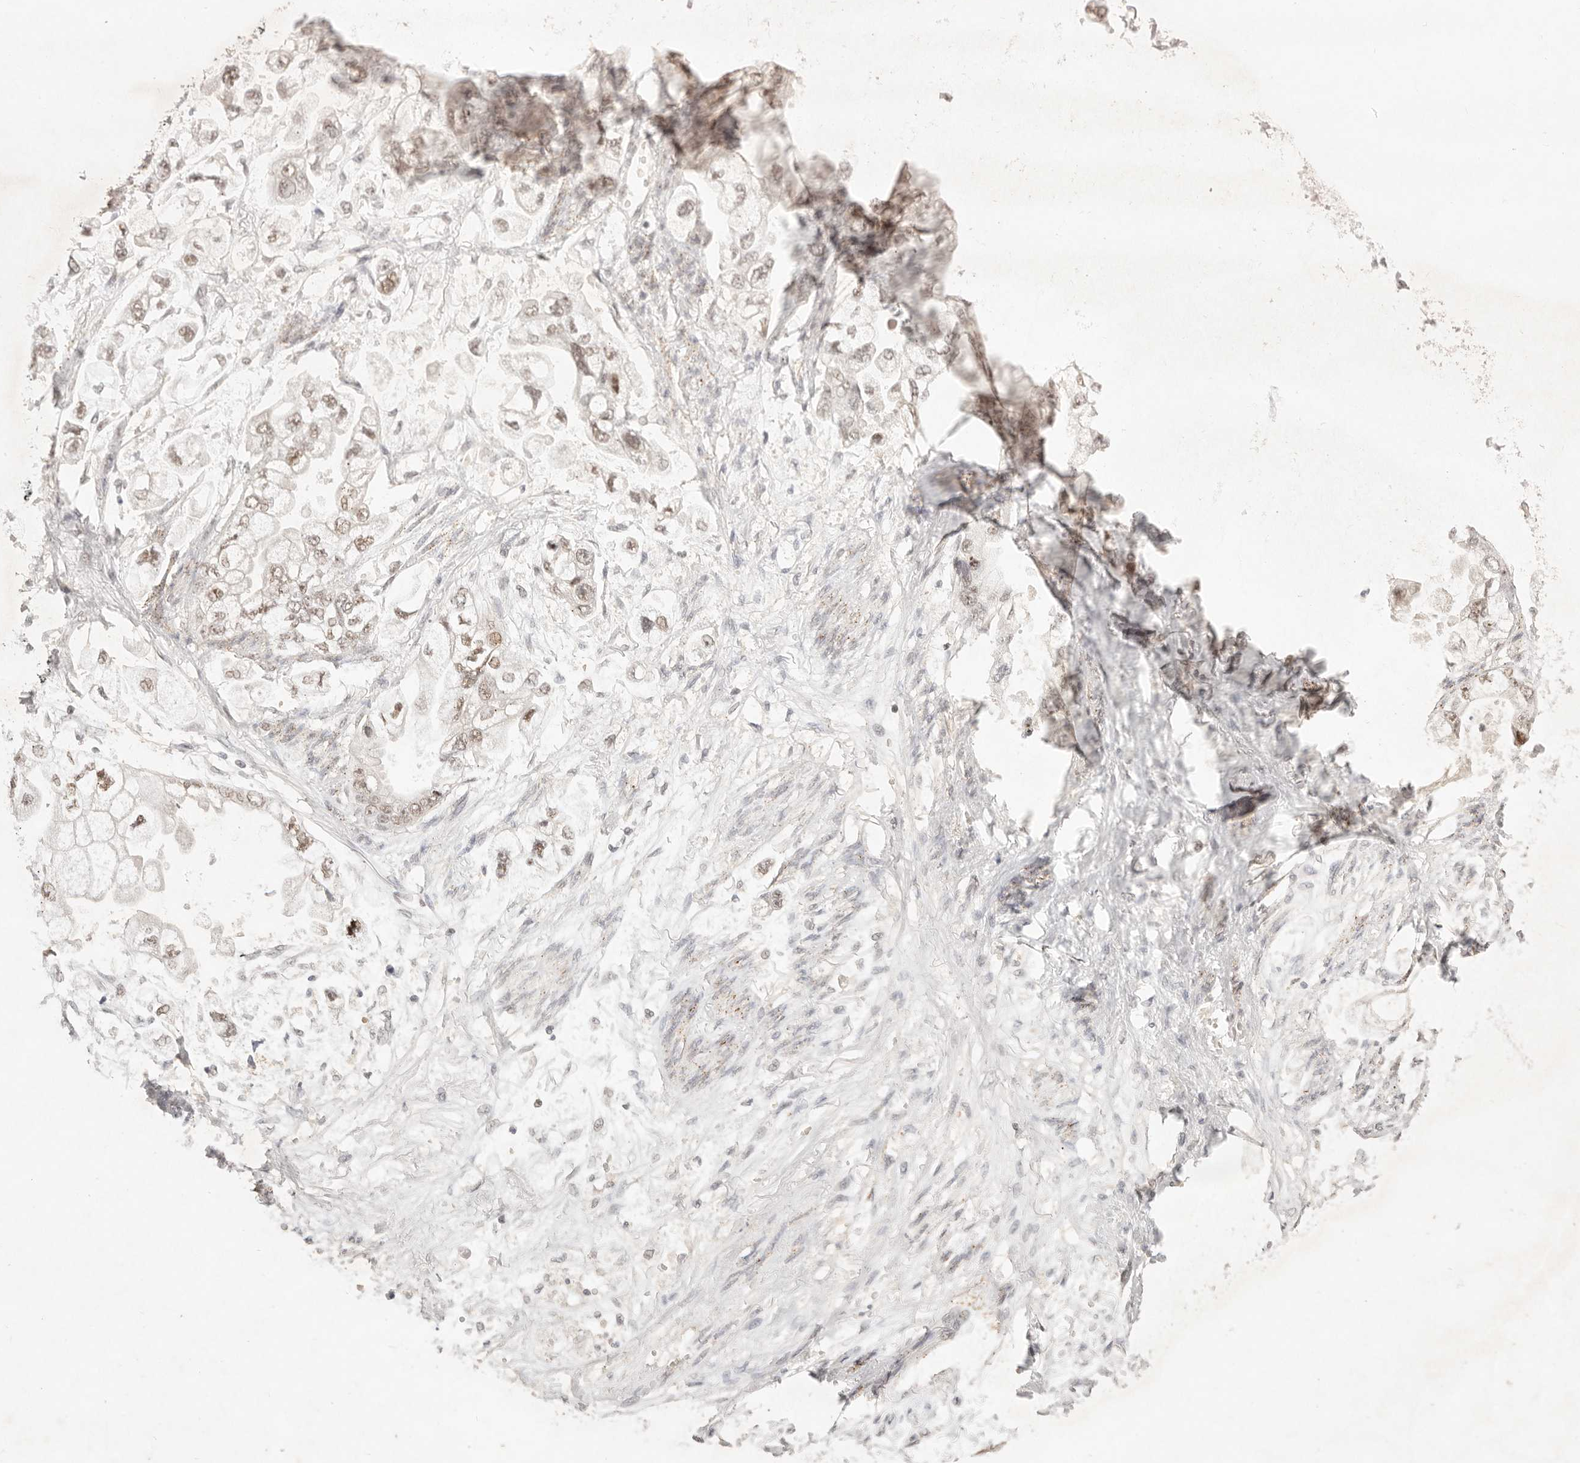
{"staining": {"intensity": "moderate", "quantity": ">75%", "location": "nuclear"}, "tissue": "stomach cancer", "cell_type": "Tumor cells", "image_type": "cancer", "snomed": [{"axis": "morphology", "description": "Adenocarcinoma, NOS"}, {"axis": "topography", "description": "Stomach"}], "caption": "An image of human stomach adenocarcinoma stained for a protein shows moderate nuclear brown staining in tumor cells.", "gene": "MEP1A", "patient": {"sex": "male", "age": 62}}